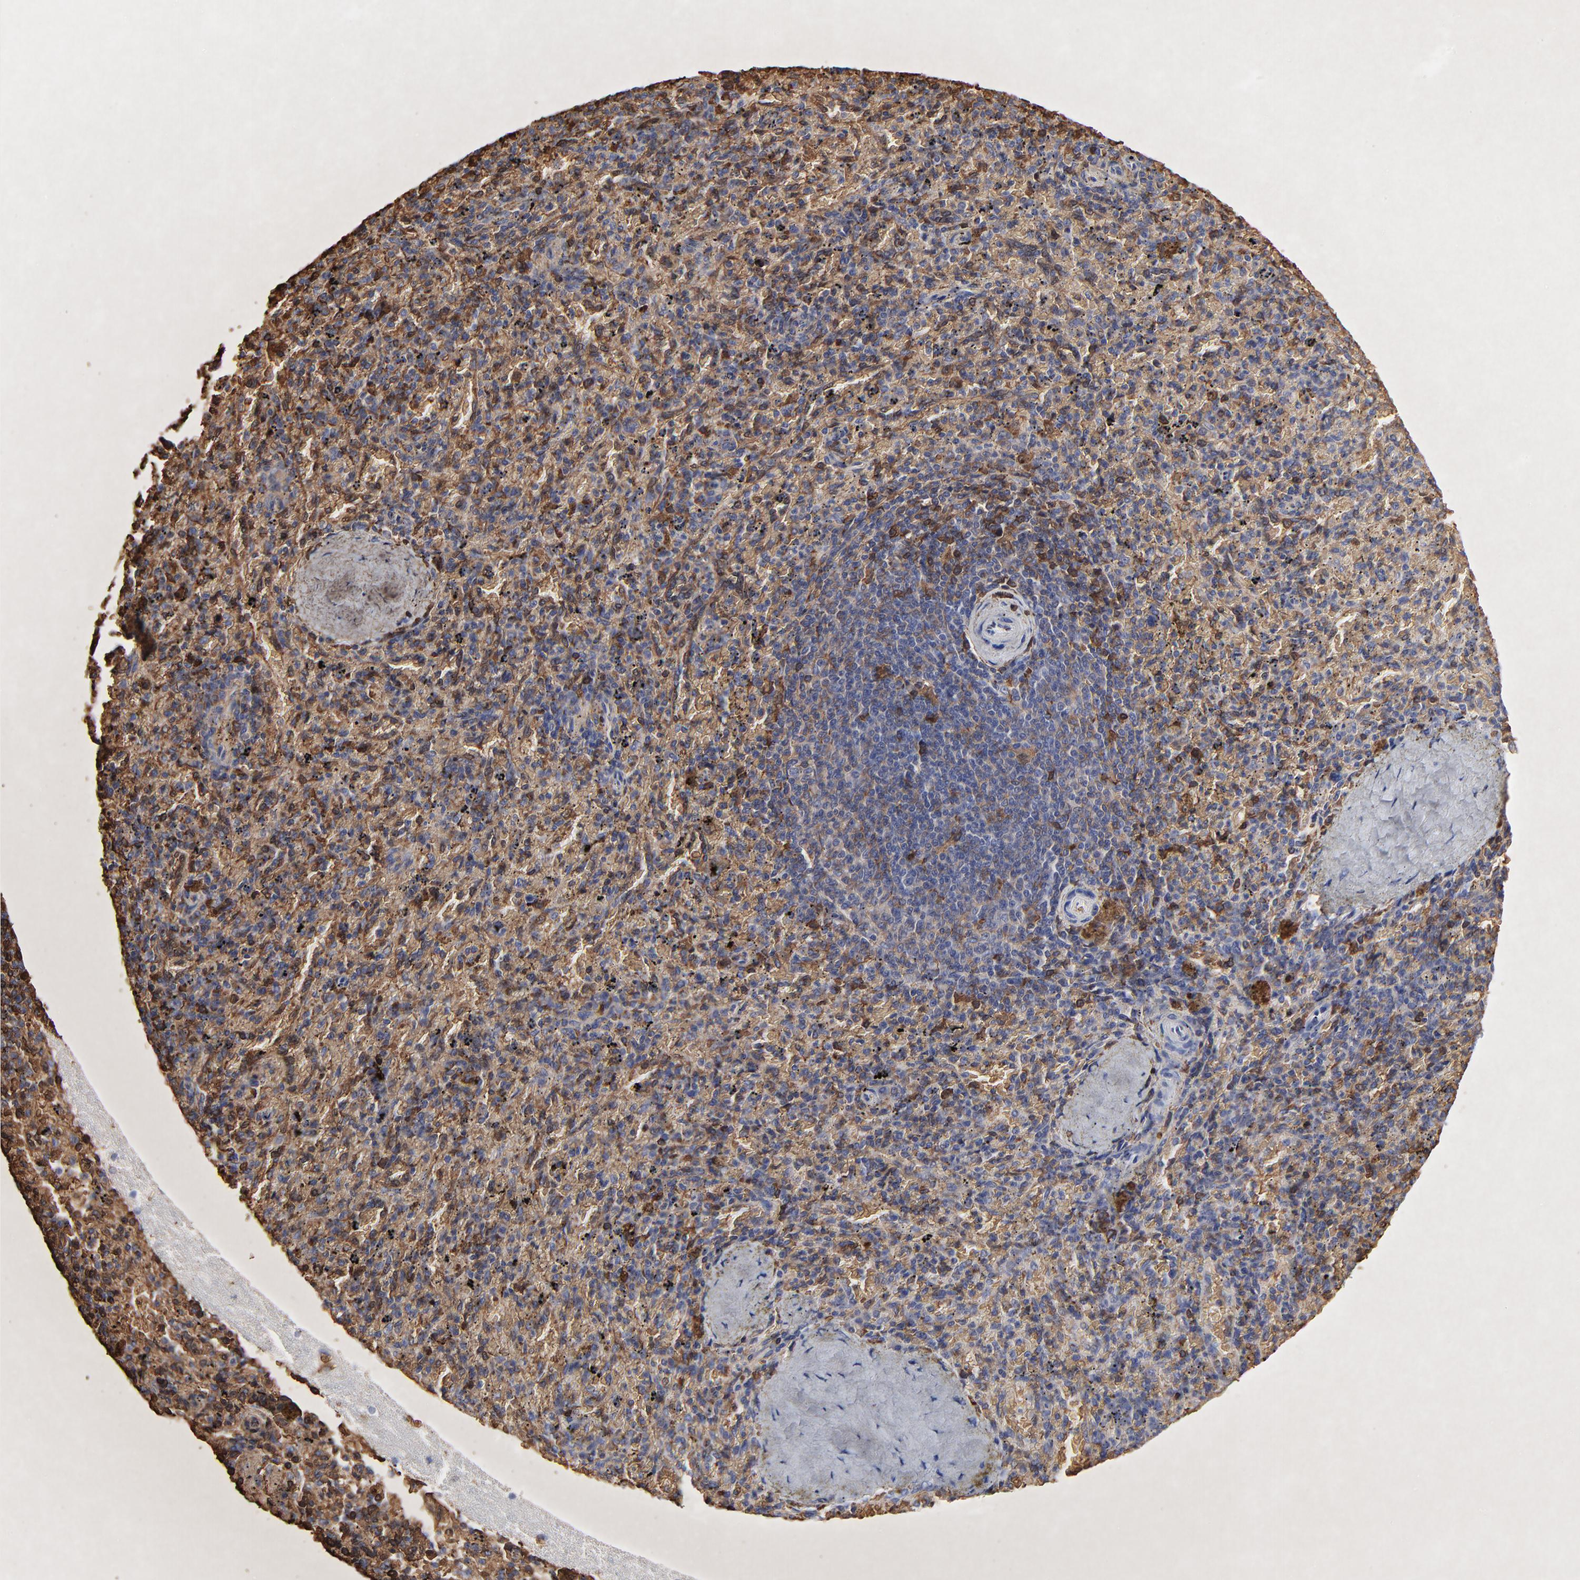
{"staining": {"intensity": "moderate", "quantity": "25%-75%", "location": "cytoplasmic/membranous"}, "tissue": "spleen", "cell_type": "Cells in red pulp", "image_type": "normal", "snomed": [{"axis": "morphology", "description": "Normal tissue, NOS"}, {"axis": "topography", "description": "Spleen"}], "caption": "Spleen stained with a brown dye shows moderate cytoplasmic/membranous positive positivity in about 25%-75% of cells in red pulp.", "gene": "PAG1", "patient": {"sex": "female", "age": 43}}